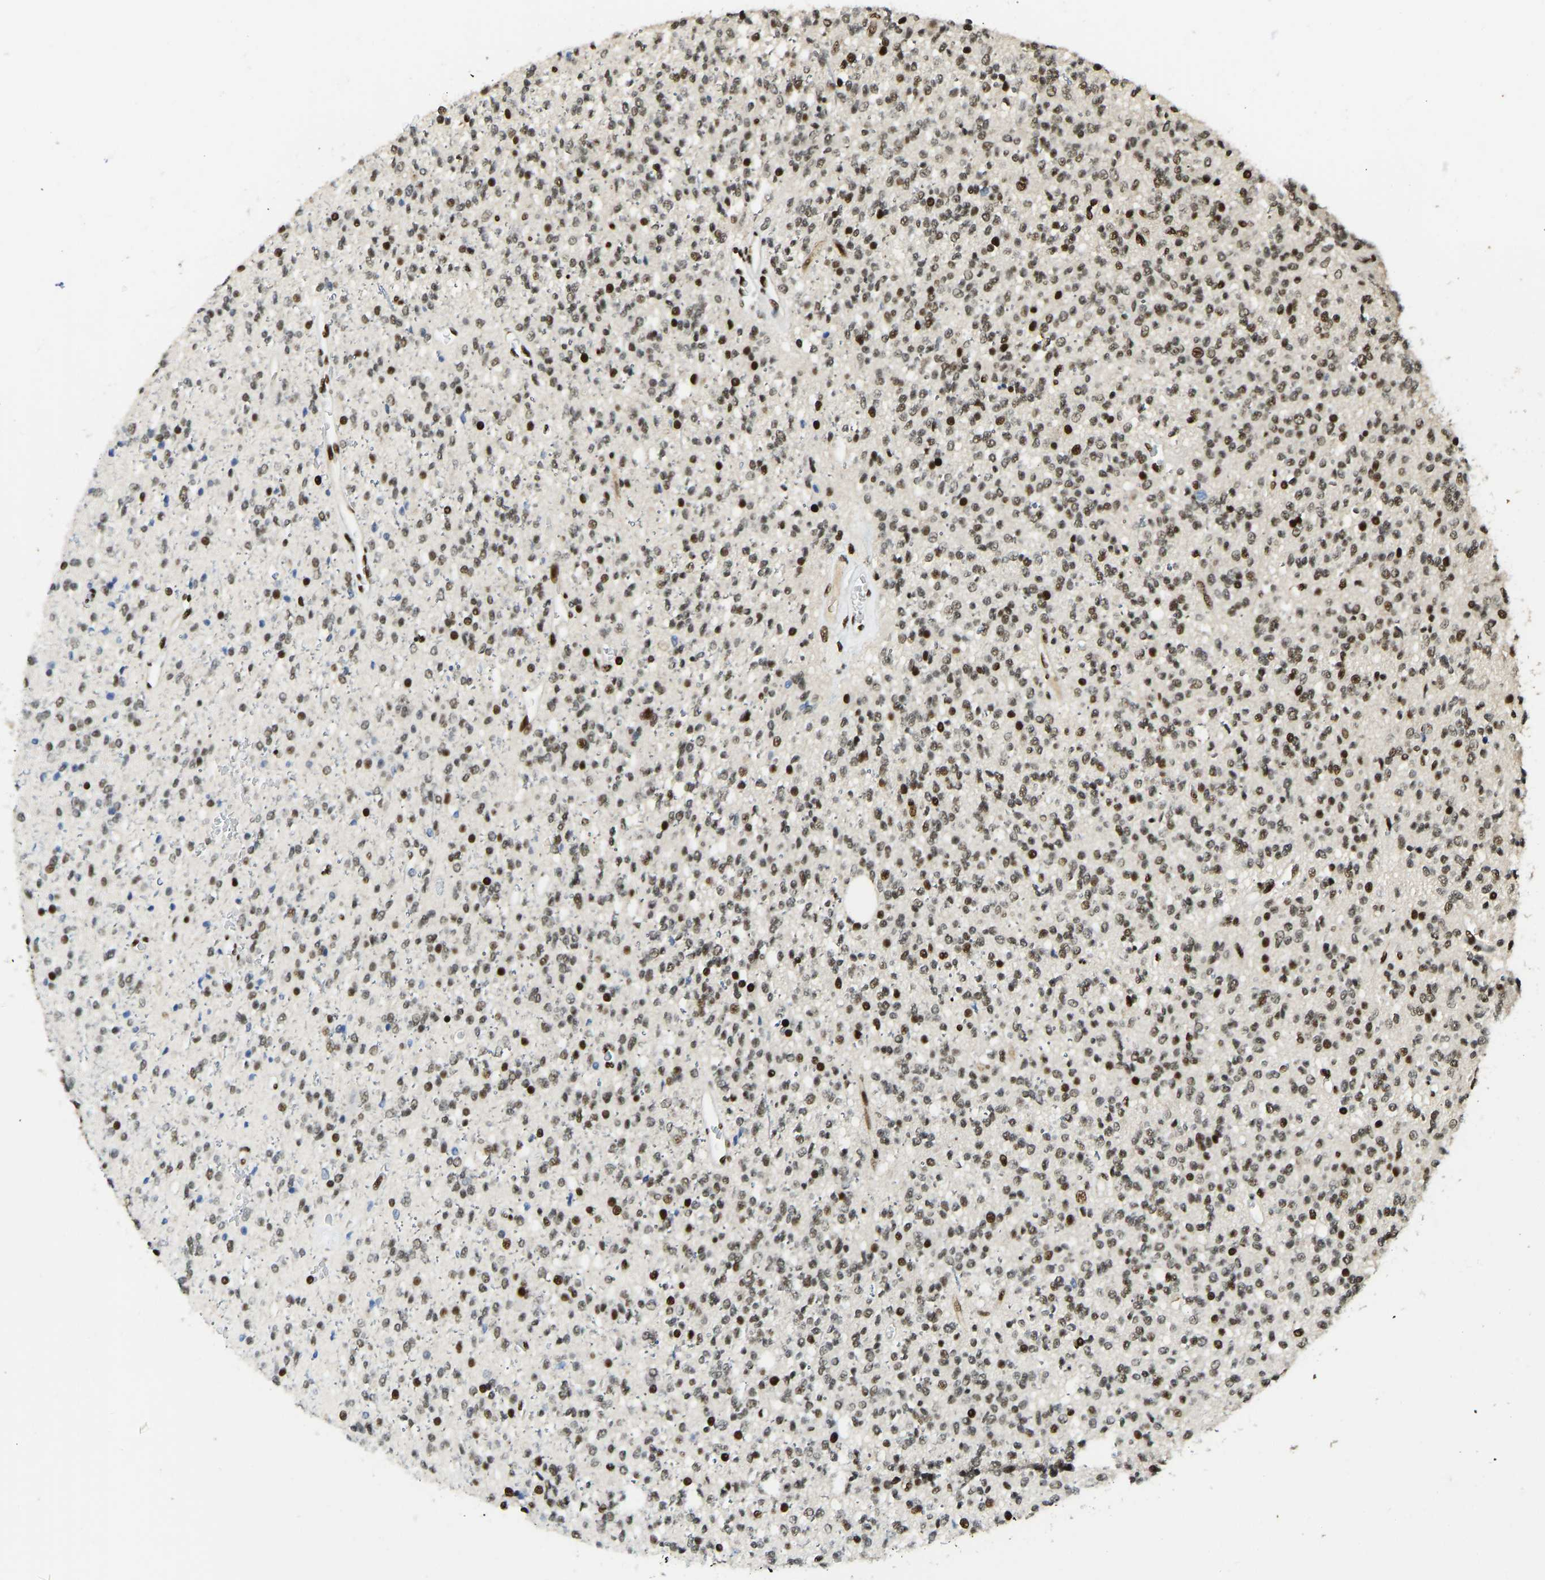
{"staining": {"intensity": "moderate", "quantity": ">75%", "location": "nuclear"}, "tissue": "glioma", "cell_type": "Tumor cells", "image_type": "cancer", "snomed": [{"axis": "morphology", "description": "Glioma, malignant, High grade"}, {"axis": "topography", "description": "Brain"}], "caption": "A brown stain highlights moderate nuclear positivity of a protein in high-grade glioma (malignant) tumor cells. (Stains: DAB in brown, nuclei in blue, Microscopy: brightfield microscopy at high magnification).", "gene": "FOXK1", "patient": {"sex": "male", "age": 34}}